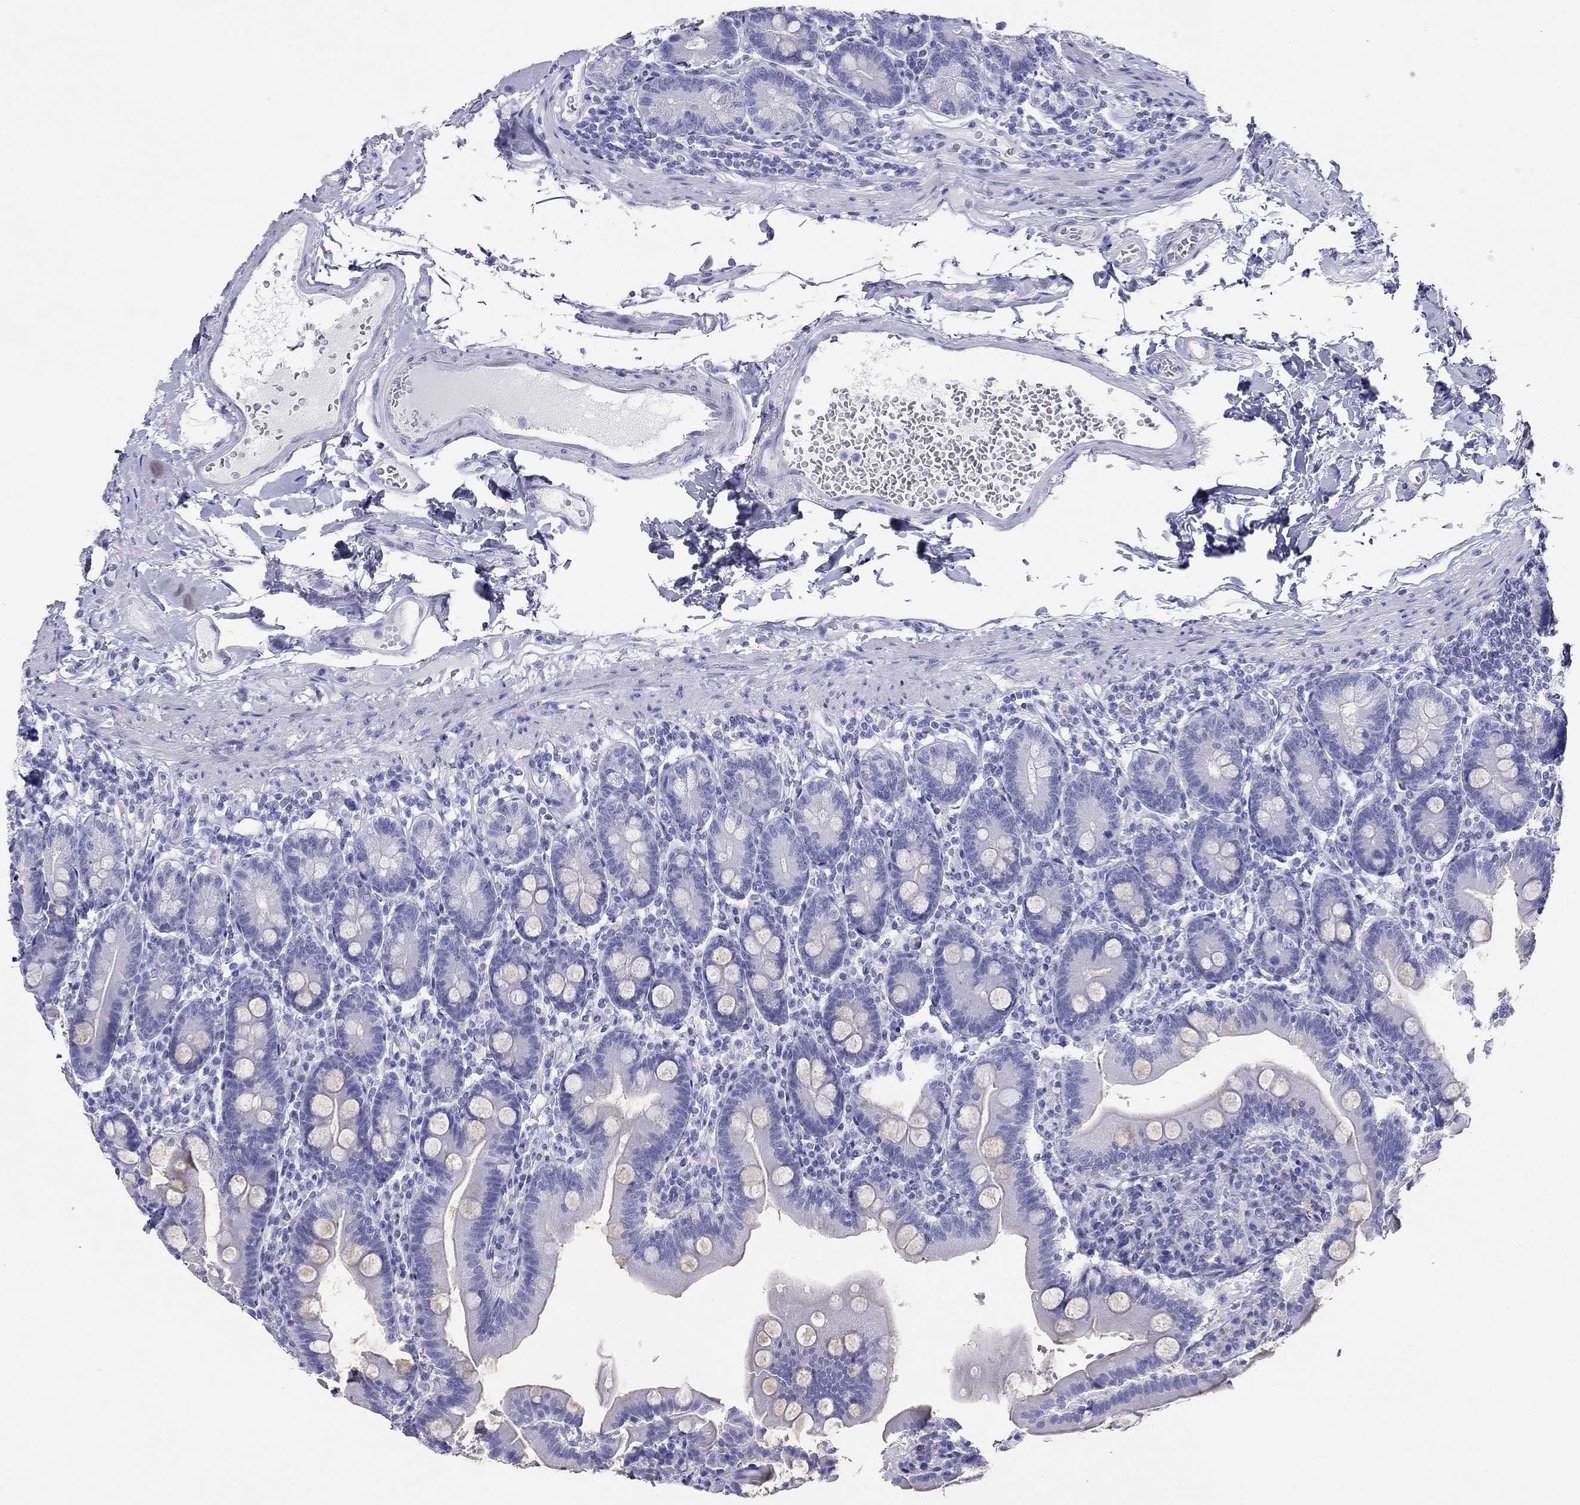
{"staining": {"intensity": "negative", "quantity": "none", "location": "none"}, "tissue": "duodenum", "cell_type": "Glandular cells", "image_type": "normal", "snomed": [{"axis": "morphology", "description": "Normal tissue, NOS"}, {"axis": "topography", "description": "Duodenum"}], "caption": "This histopathology image is of benign duodenum stained with immunohistochemistry (IHC) to label a protein in brown with the nuclei are counter-stained blue. There is no positivity in glandular cells. (Stains: DAB immunohistochemistry with hematoxylin counter stain, Microscopy: brightfield microscopy at high magnification).", "gene": "HLA", "patient": {"sex": "female", "age": 67}}